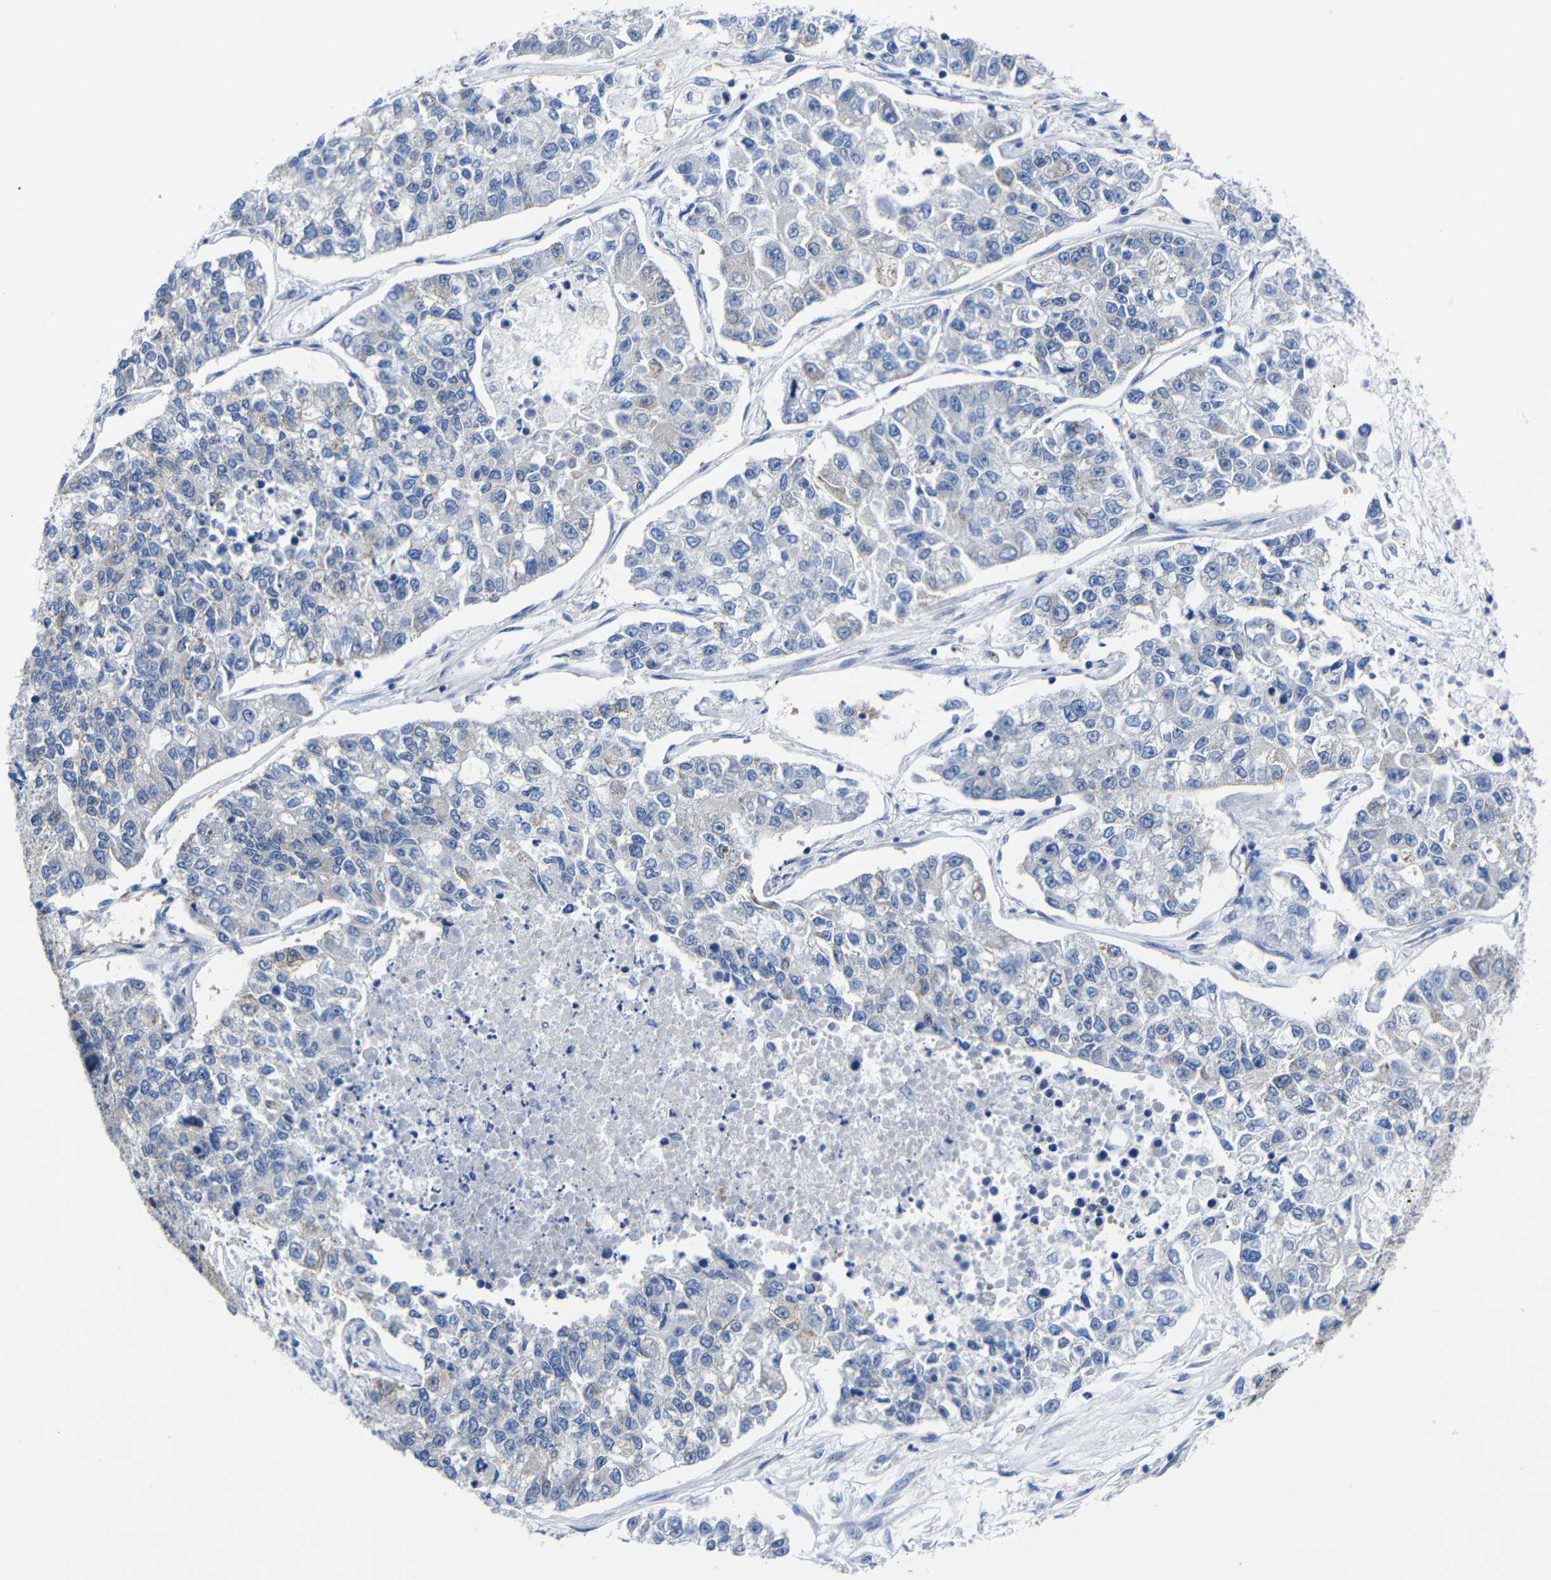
{"staining": {"intensity": "negative", "quantity": "none", "location": "none"}, "tissue": "lung cancer", "cell_type": "Tumor cells", "image_type": "cancer", "snomed": [{"axis": "morphology", "description": "Adenocarcinoma, NOS"}, {"axis": "topography", "description": "Lung"}], "caption": "There is no significant staining in tumor cells of lung adenocarcinoma.", "gene": "PEBP1", "patient": {"sex": "male", "age": 49}}